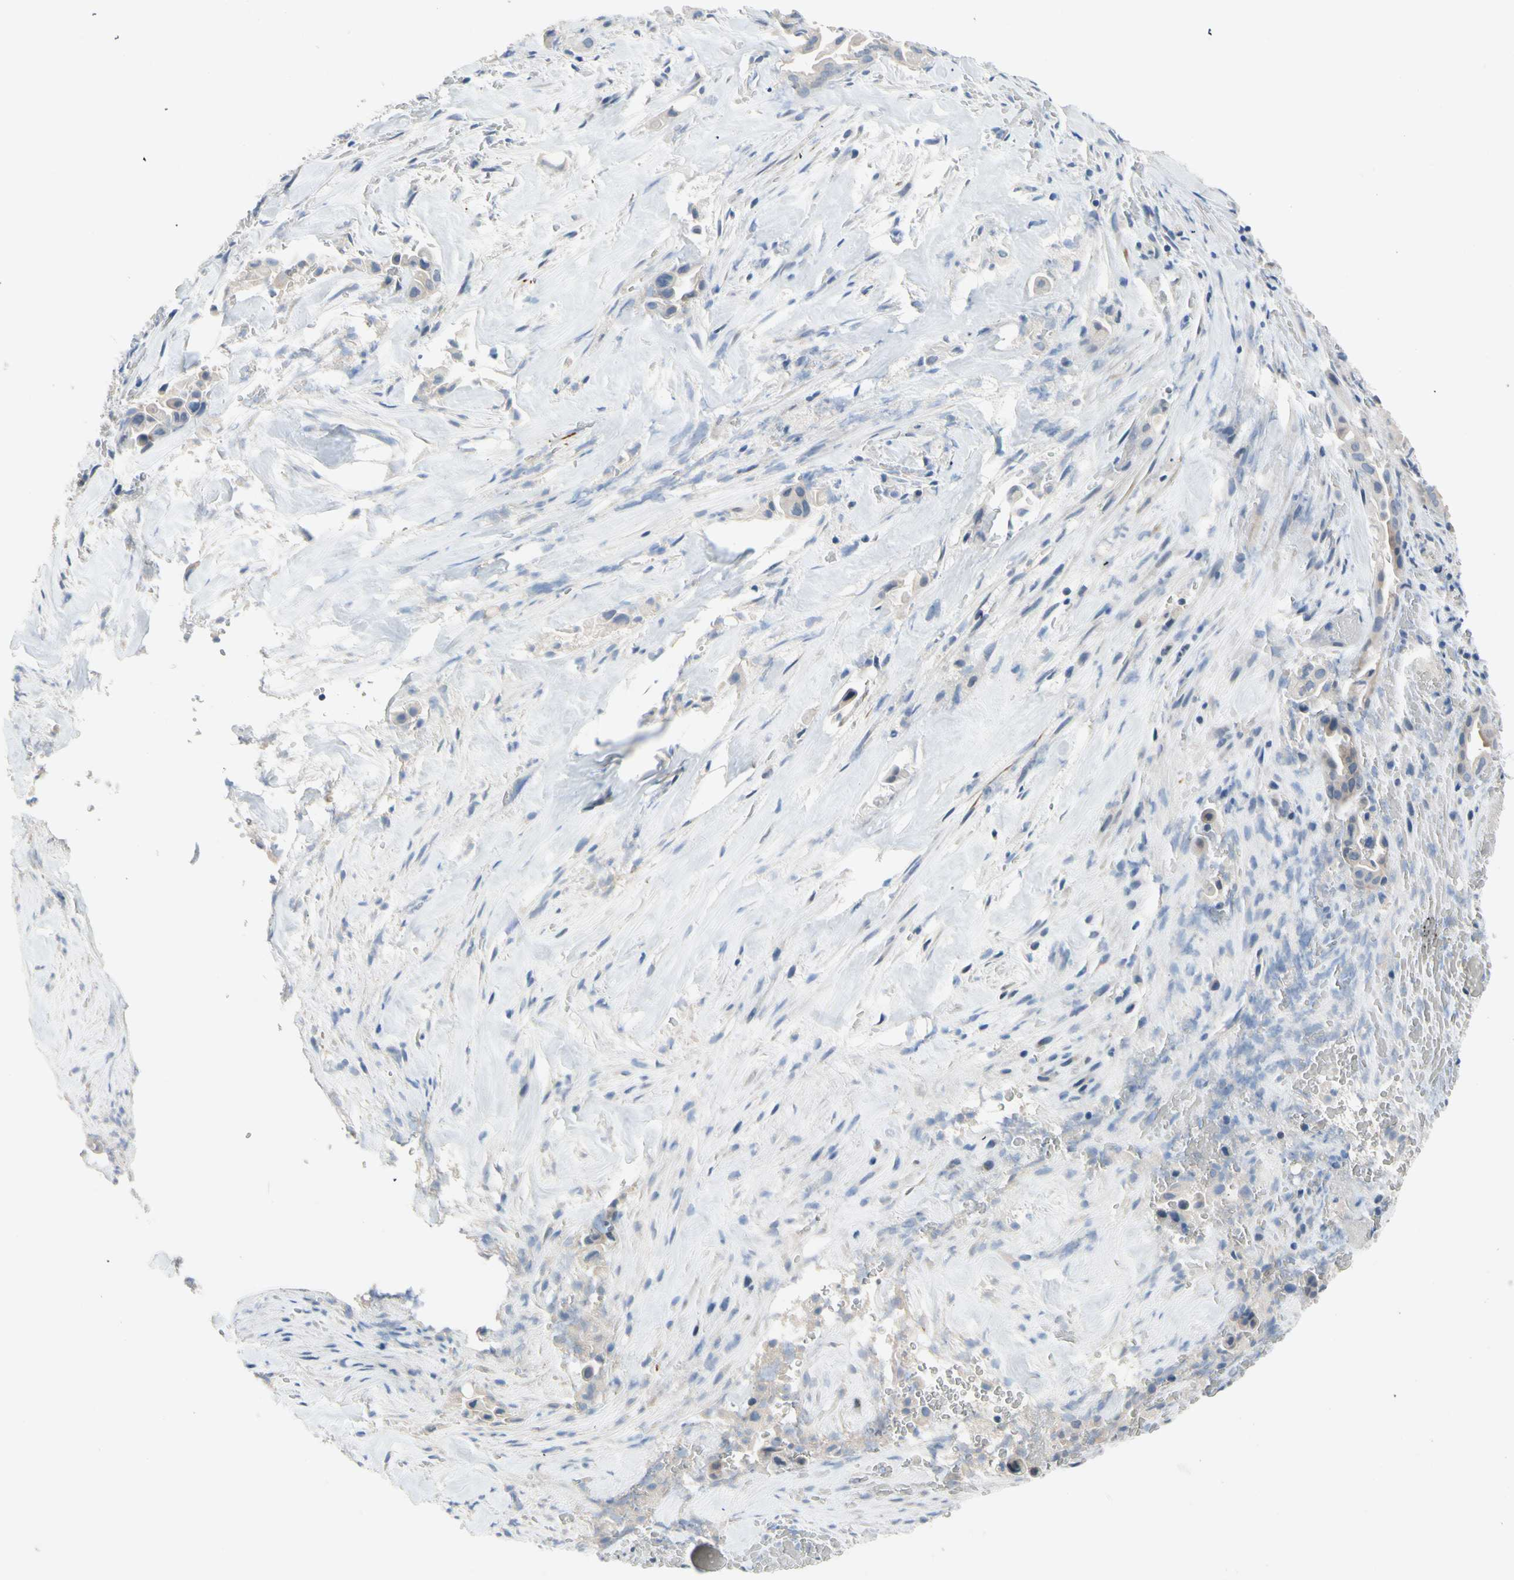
{"staining": {"intensity": "negative", "quantity": "none", "location": "none"}, "tissue": "liver cancer", "cell_type": "Tumor cells", "image_type": "cancer", "snomed": [{"axis": "morphology", "description": "Cholangiocarcinoma"}, {"axis": "topography", "description": "Liver"}], "caption": "There is no significant expression in tumor cells of liver cholangiocarcinoma.", "gene": "SLC27A6", "patient": {"sex": "female", "age": 68}}